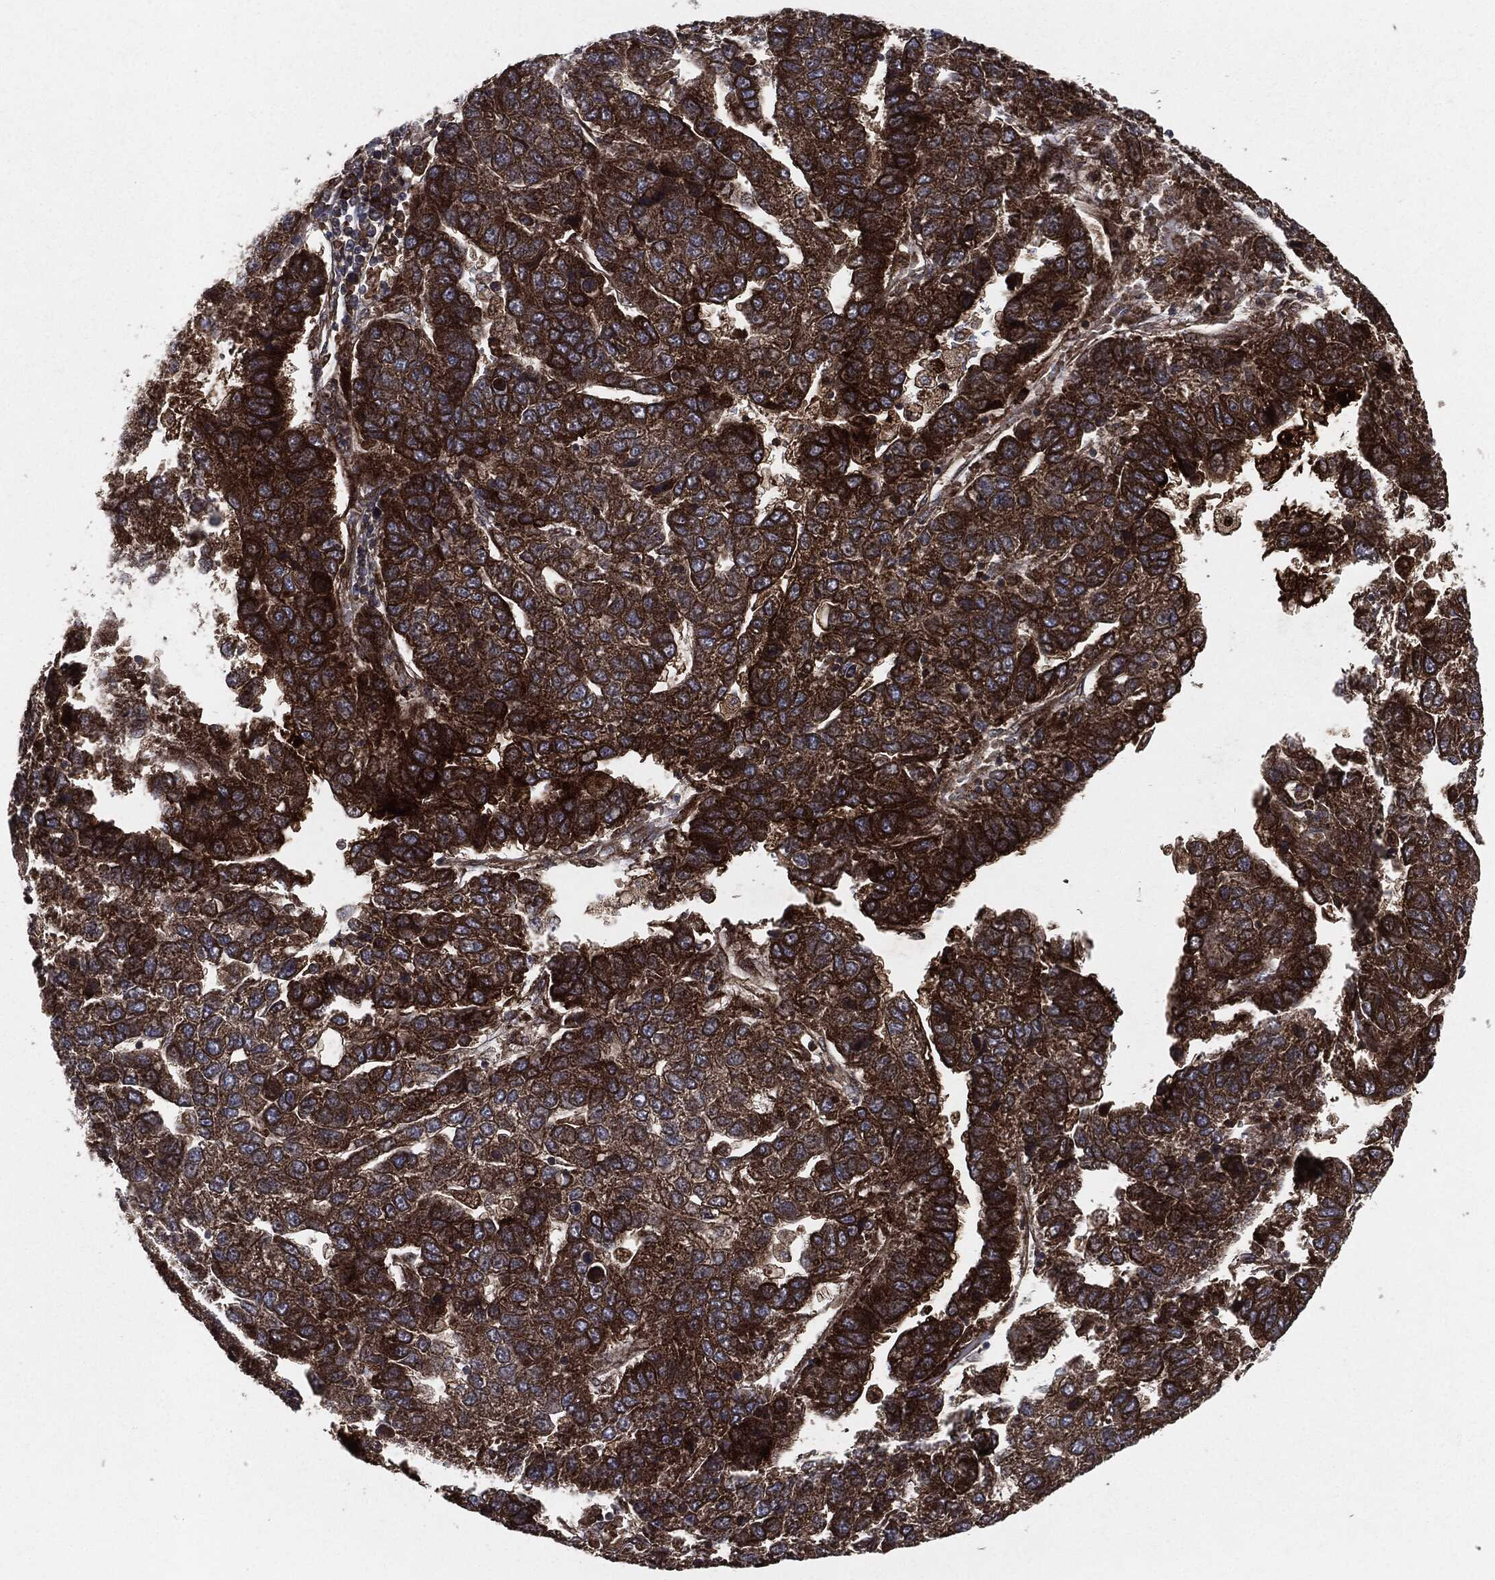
{"staining": {"intensity": "strong", "quantity": "25%-75%", "location": "cytoplasmic/membranous"}, "tissue": "pancreatic cancer", "cell_type": "Tumor cells", "image_type": "cancer", "snomed": [{"axis": "morphology", "description": "Adenocarcinoma, NOS"}, {"axis": "topography", "description": "Pancreas"}], "caption": "DAB immunohistochemical staining of pancreatic adenocarcinoma shows strong cytoplasmic/membranous protein positivity in about 25%-75% of tumor cells.", "gene": "RAF1", "patient": {"sex": "female", "age": 61}}